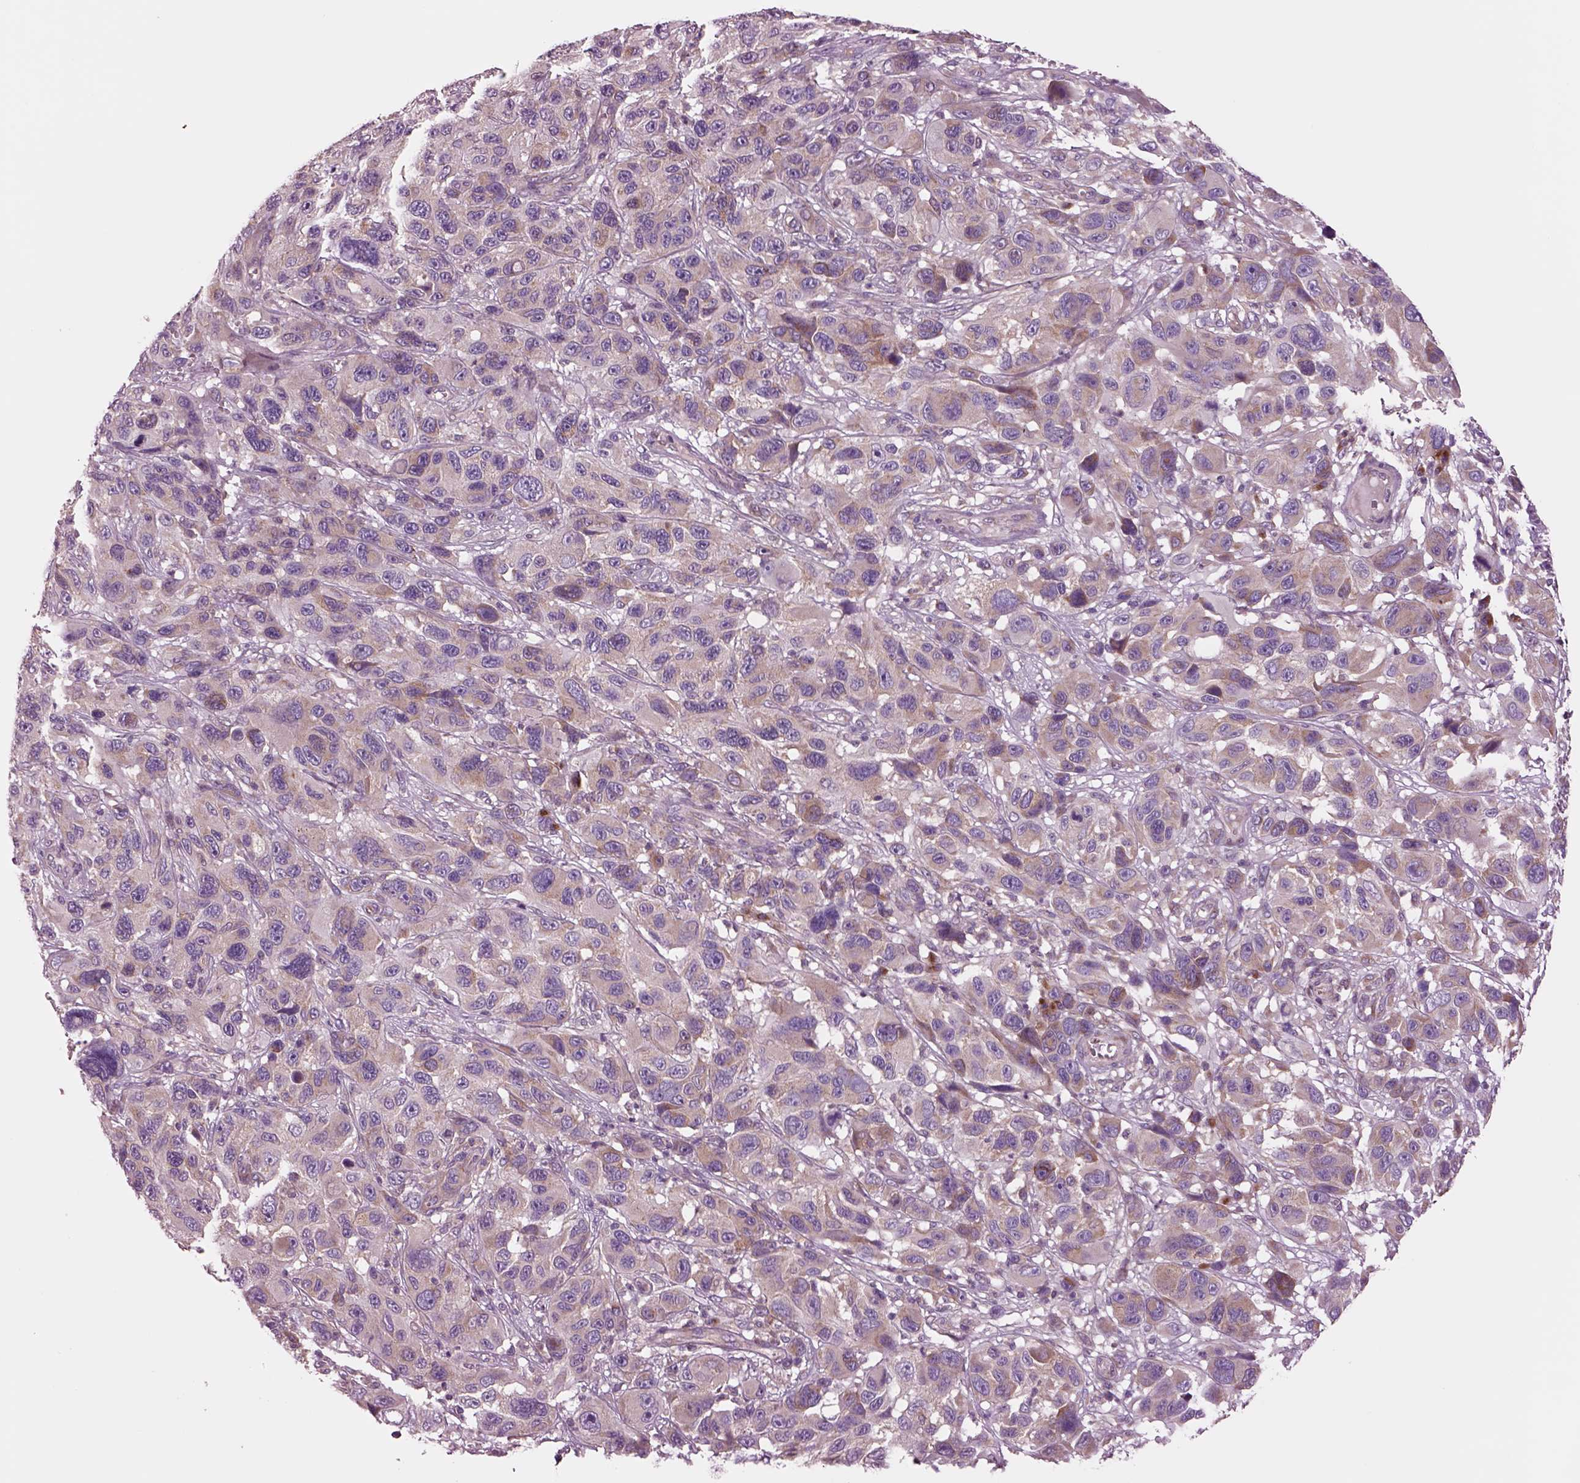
{"staining": {"intensity": "weak", "quantity": "<25%", "location": "nuclear"}, "tissue": "melanoma", "cell_type": "Tumor cells", "image_type": "cancer", "snomed": [{"axis": "morphology", "description": "Malignant melanoma, NOS"}, {"axis": "topography", "description": "Skin"}], "caption": "Tumor cells show no significant protein positivity in malignant melanoma.", "gene": "SEC23A", "patient": {"sex": "male", "age": 53}}